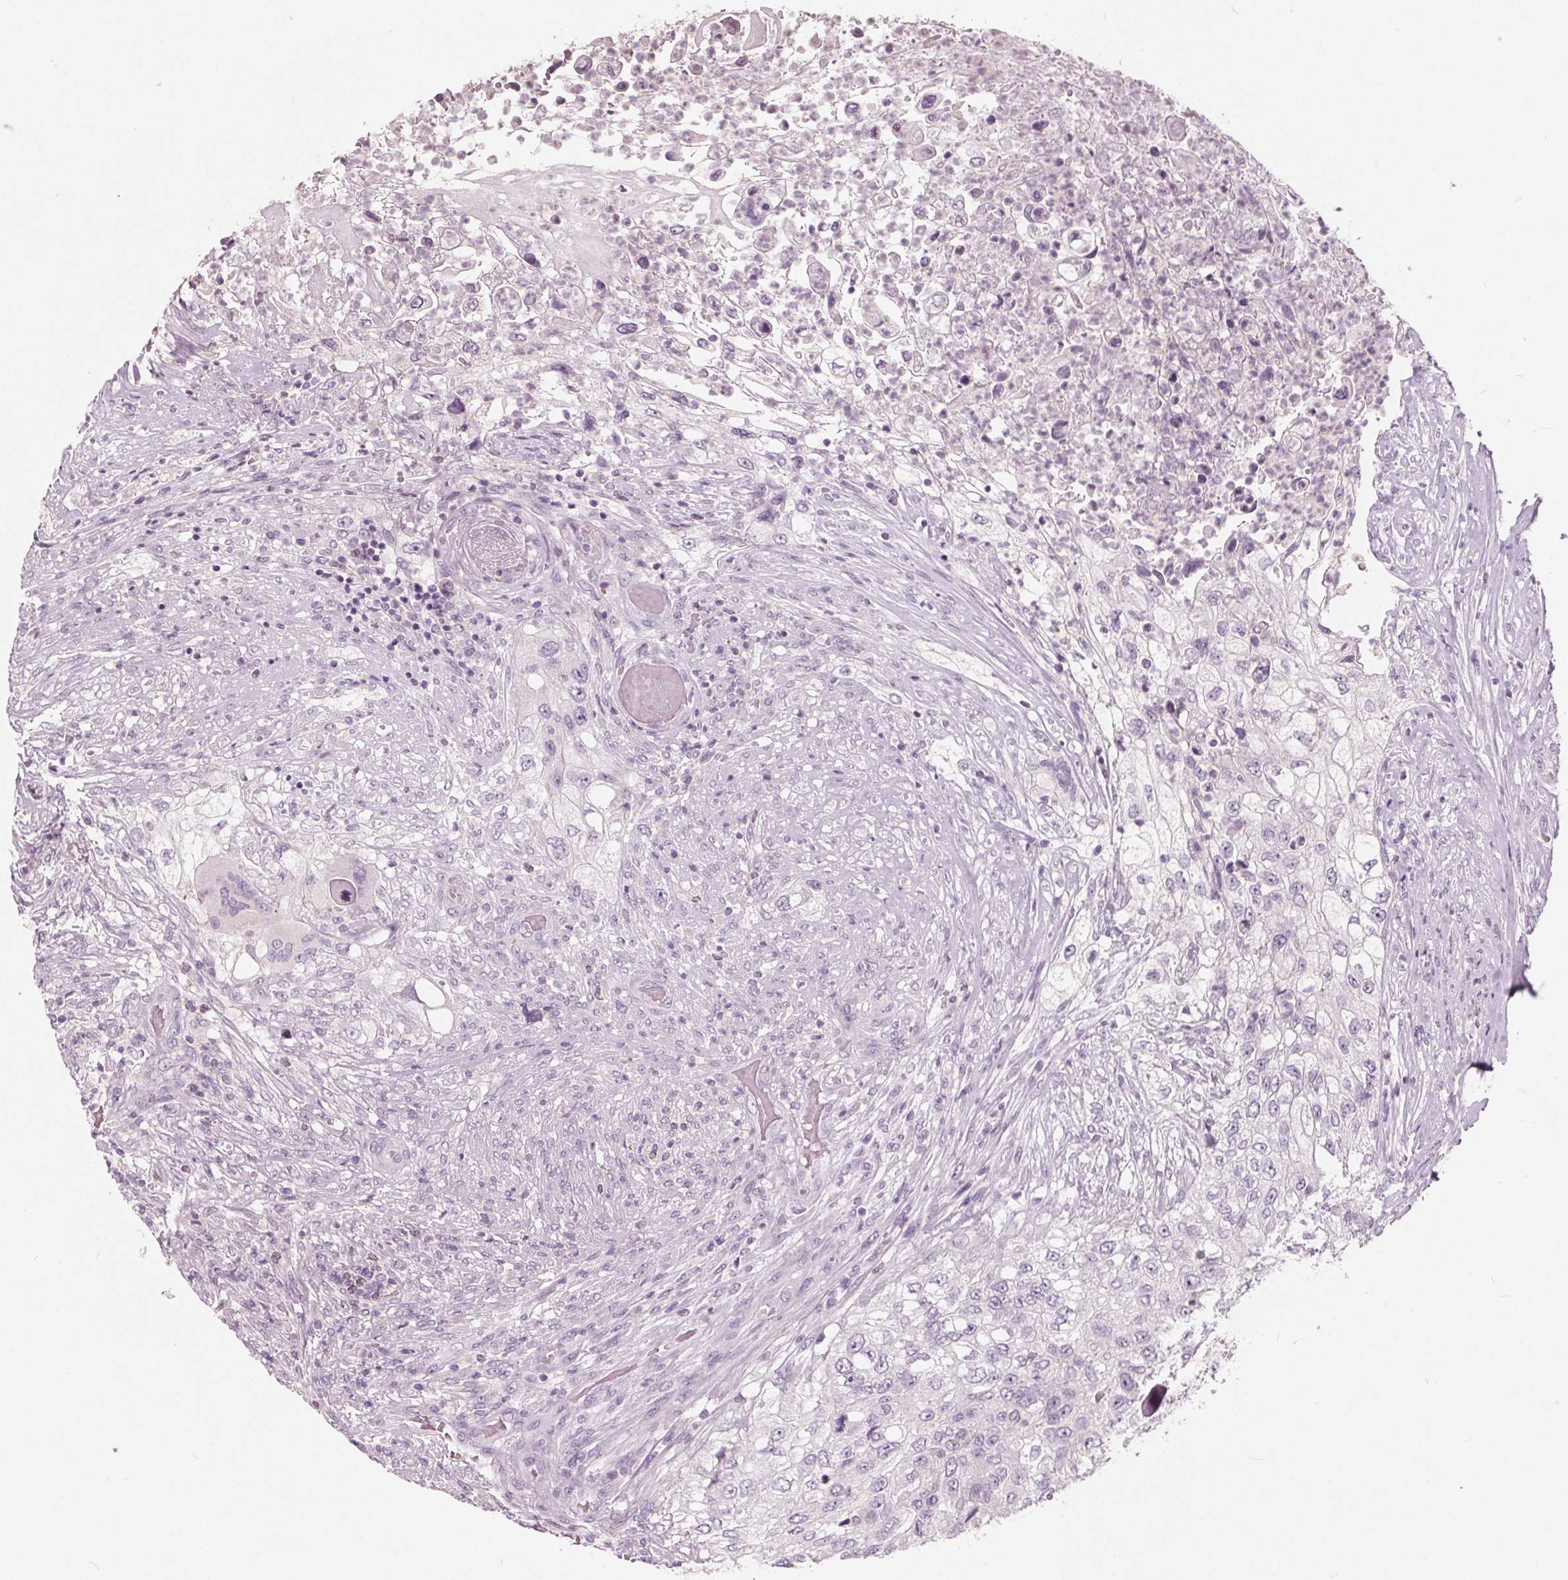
{"staining": {"intensity": "negative", "quantity": "none", "location": "none"}, "tissue": "urothelial cancer", "cell_type": "Tumor cells", "image_type": "cancer", "snomed": [{"axis": "morphology", "description": "Urothelial carcinoma, High grade"}, {"axis": "topography", "description": "Urinary bladder"}], "caption": "This is an immunohistochemistry (IHC) micrograph of high-grade urothelial carcinoma. There is no staining in tumor cells.", "gene": "TKFC", "patient": {"sex": "female", "age": 60}}